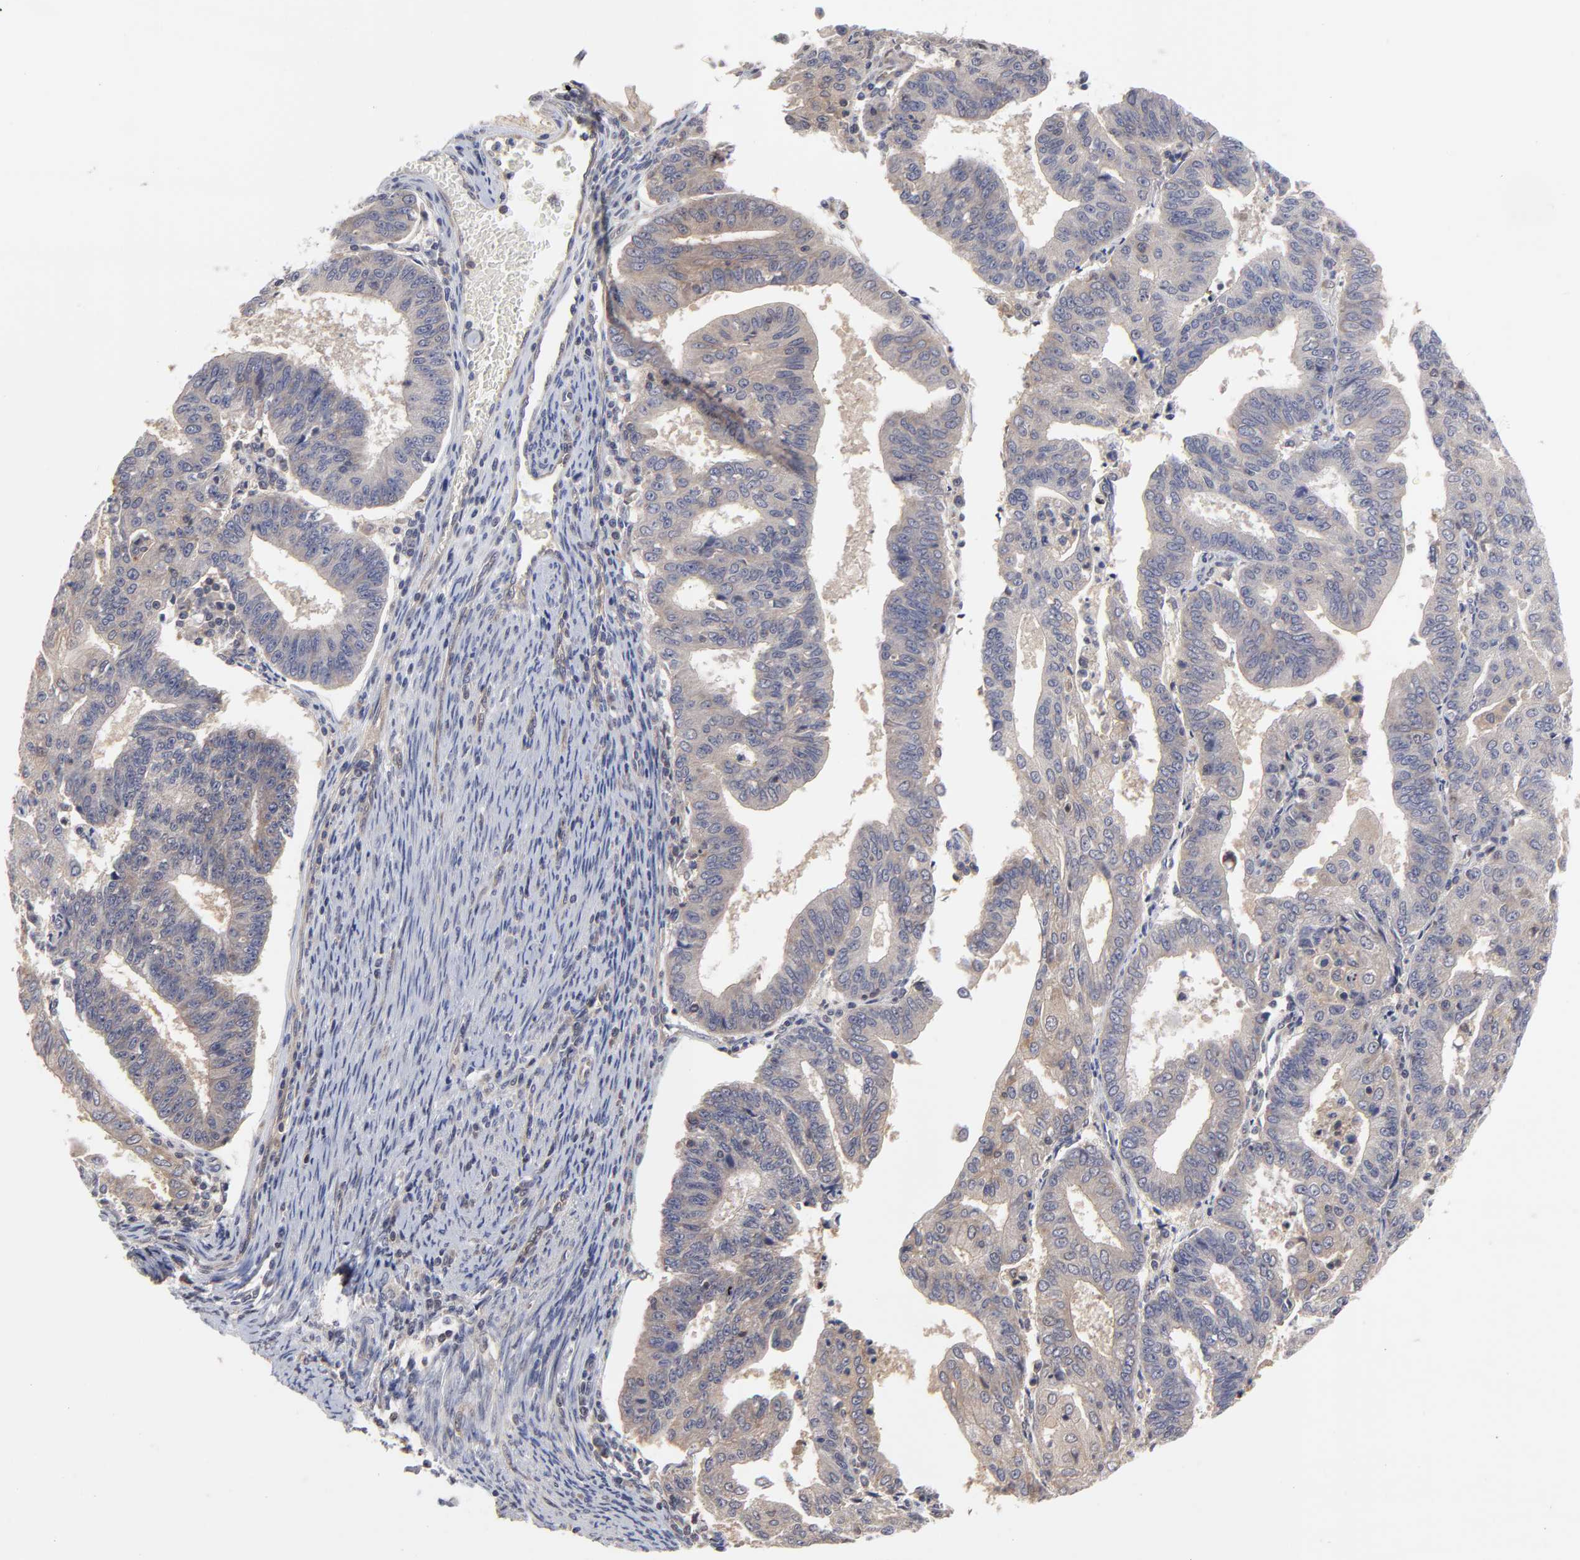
{"staining": {"intensity": "weak", "quantity": ">75%", "location": "cytoplasmic/membranous"}, "tissue": "endometrial cancer", "cell_type": "Tumor cells", "image_type": "cancer", "snomed": [{"axis": "morphology", "description": "Adenocarcinoma, NOS"}, {"axis": "topography", "description": "Endometrium"}], "caption": "Endometrial adenocarcinoma was stained to show a protein in brown. There is low levels of weak cytoplasmic/membranous positivity in approximately >75% of tumor cells. The staining is performed using DAB brown chromogen to label protein expression. The nuclei are counter-stained blue using hematoxylin.", "gene": "ZNF157", "patient": {"sex": "female", "age": 56}}